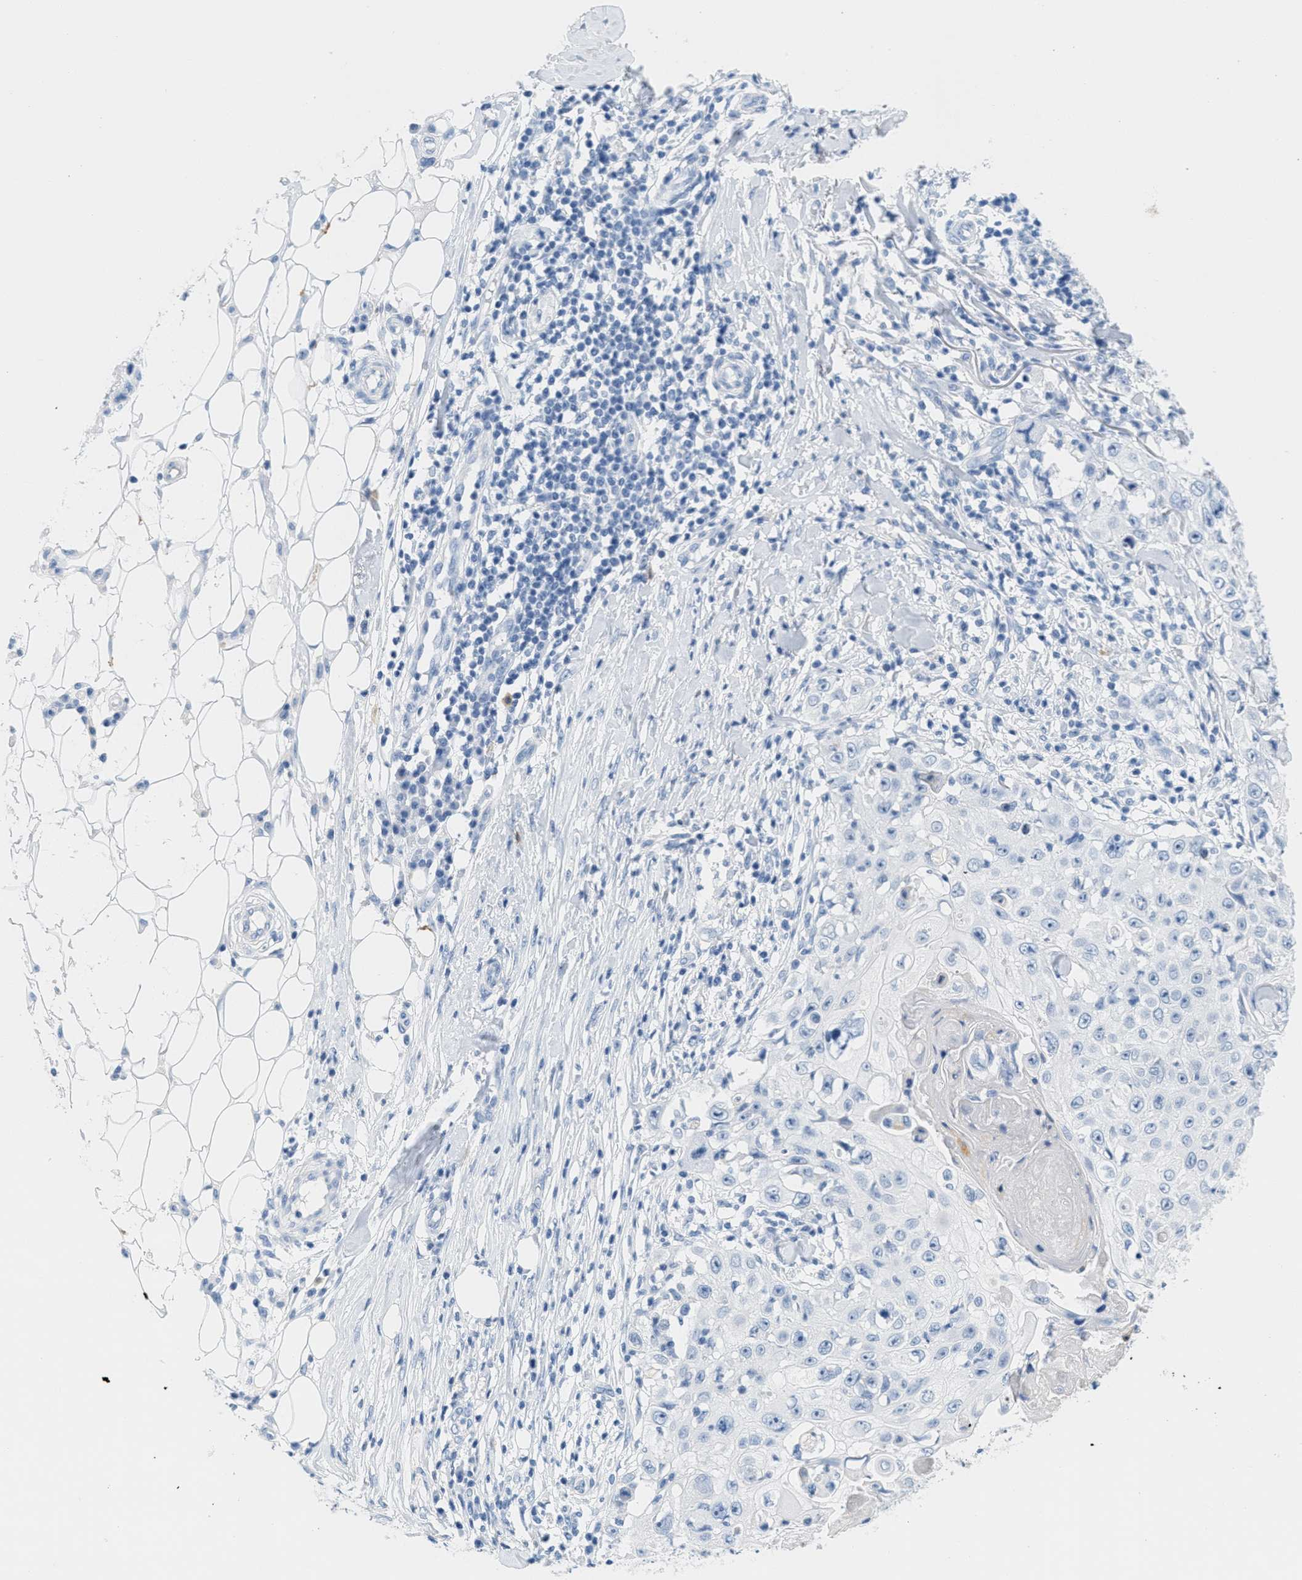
{"staining": {"intensity": "negative", "quantity": "none", "location": "none"}, "tissue": "skin cancer", "cell_type": "Tumor cells", "image_type": "cancer", "snomed": [{"axis": "morphology", "description": "Squamous cell carcinoma, NOS"}, {"axis": "topography", "description": "Skin"}], "caption": "Tumor cells show no significant protein staining in skin cancer (squamous cell carcinoma). (DAB IHC, high magnification).", "gene": "GPM6A", "patient": {"sex": "male", "age": 86}}